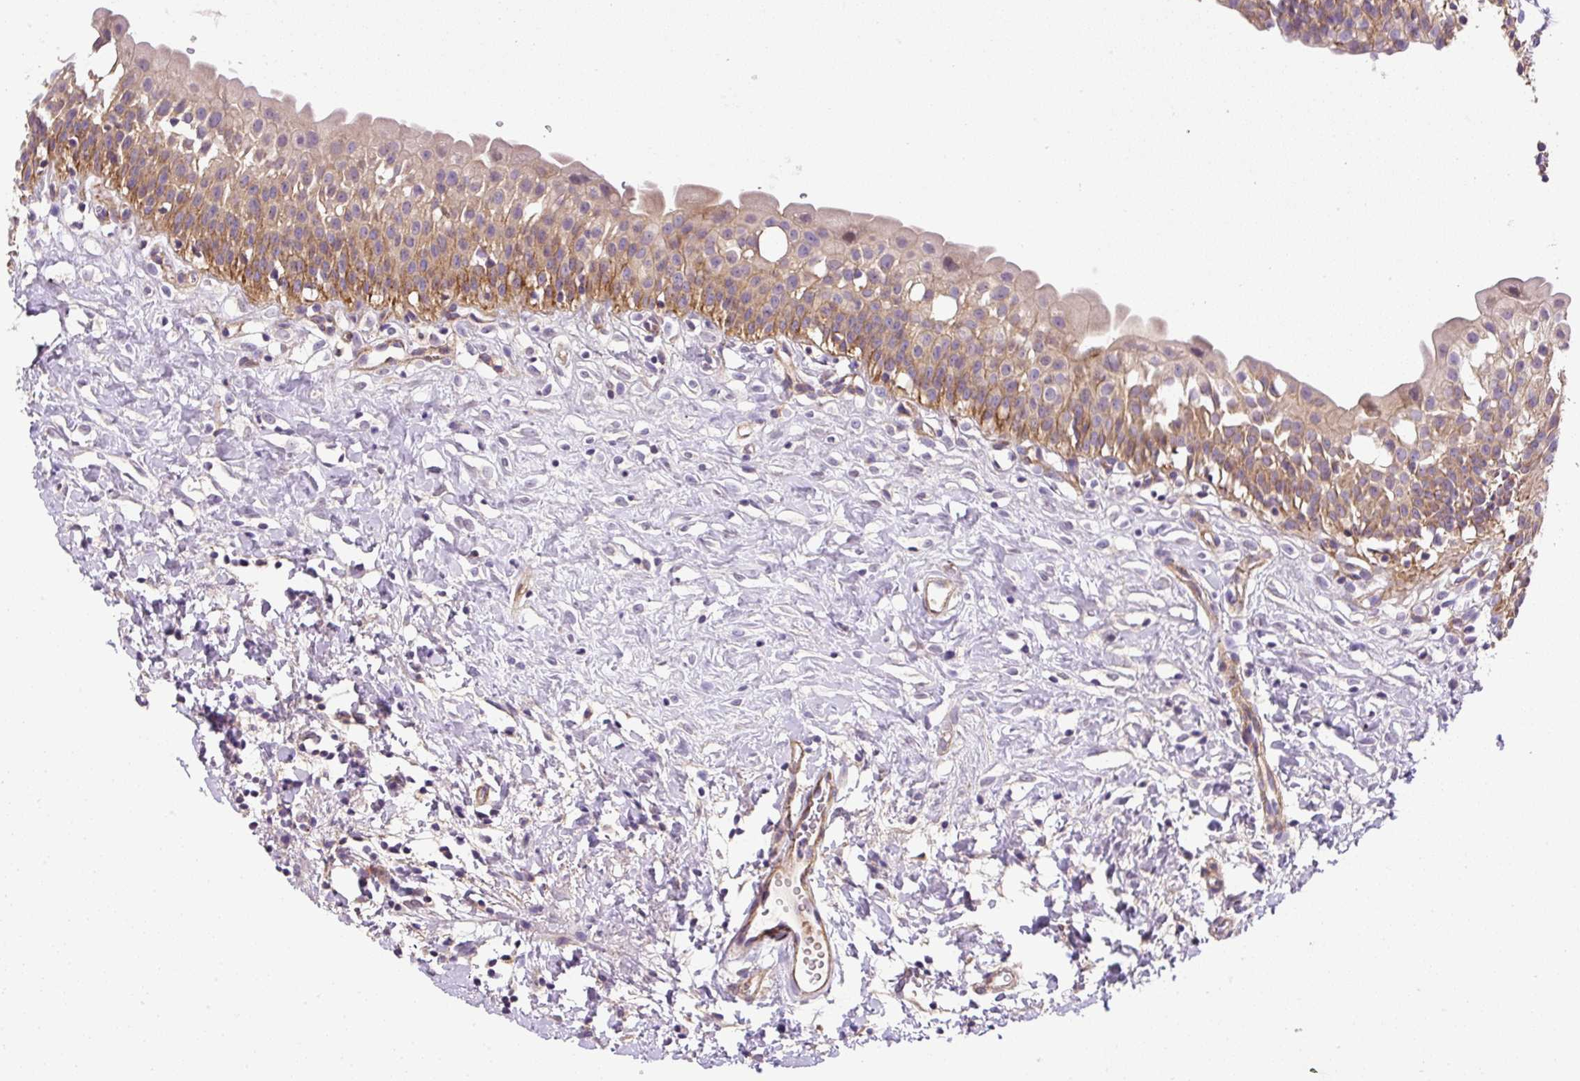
{"staining": {"intensity": "moderate", "quantity": "25%-75%", "location": "cytoplasmic/membranous"}, "tissue": "urinary bladder", "cell_type": "Urothelial cells", "image_type": "normal", "snomed": [{"axis": "morphology", "description": "Normal tissue, NOS"}, {"axis": "topography", "description": "Urinary bladder"}], "caption": "Immunohistochemistry (IHC) micrograph of unremarkable human urinary bladder stained for a protein (brown), which reveals medium levels of moderate cytoplasmic/membranous positivity in approximately 25%-75% of urothelial cells.", "gene": "RNF170", "patient": {"sex": "male", "age": 51}}